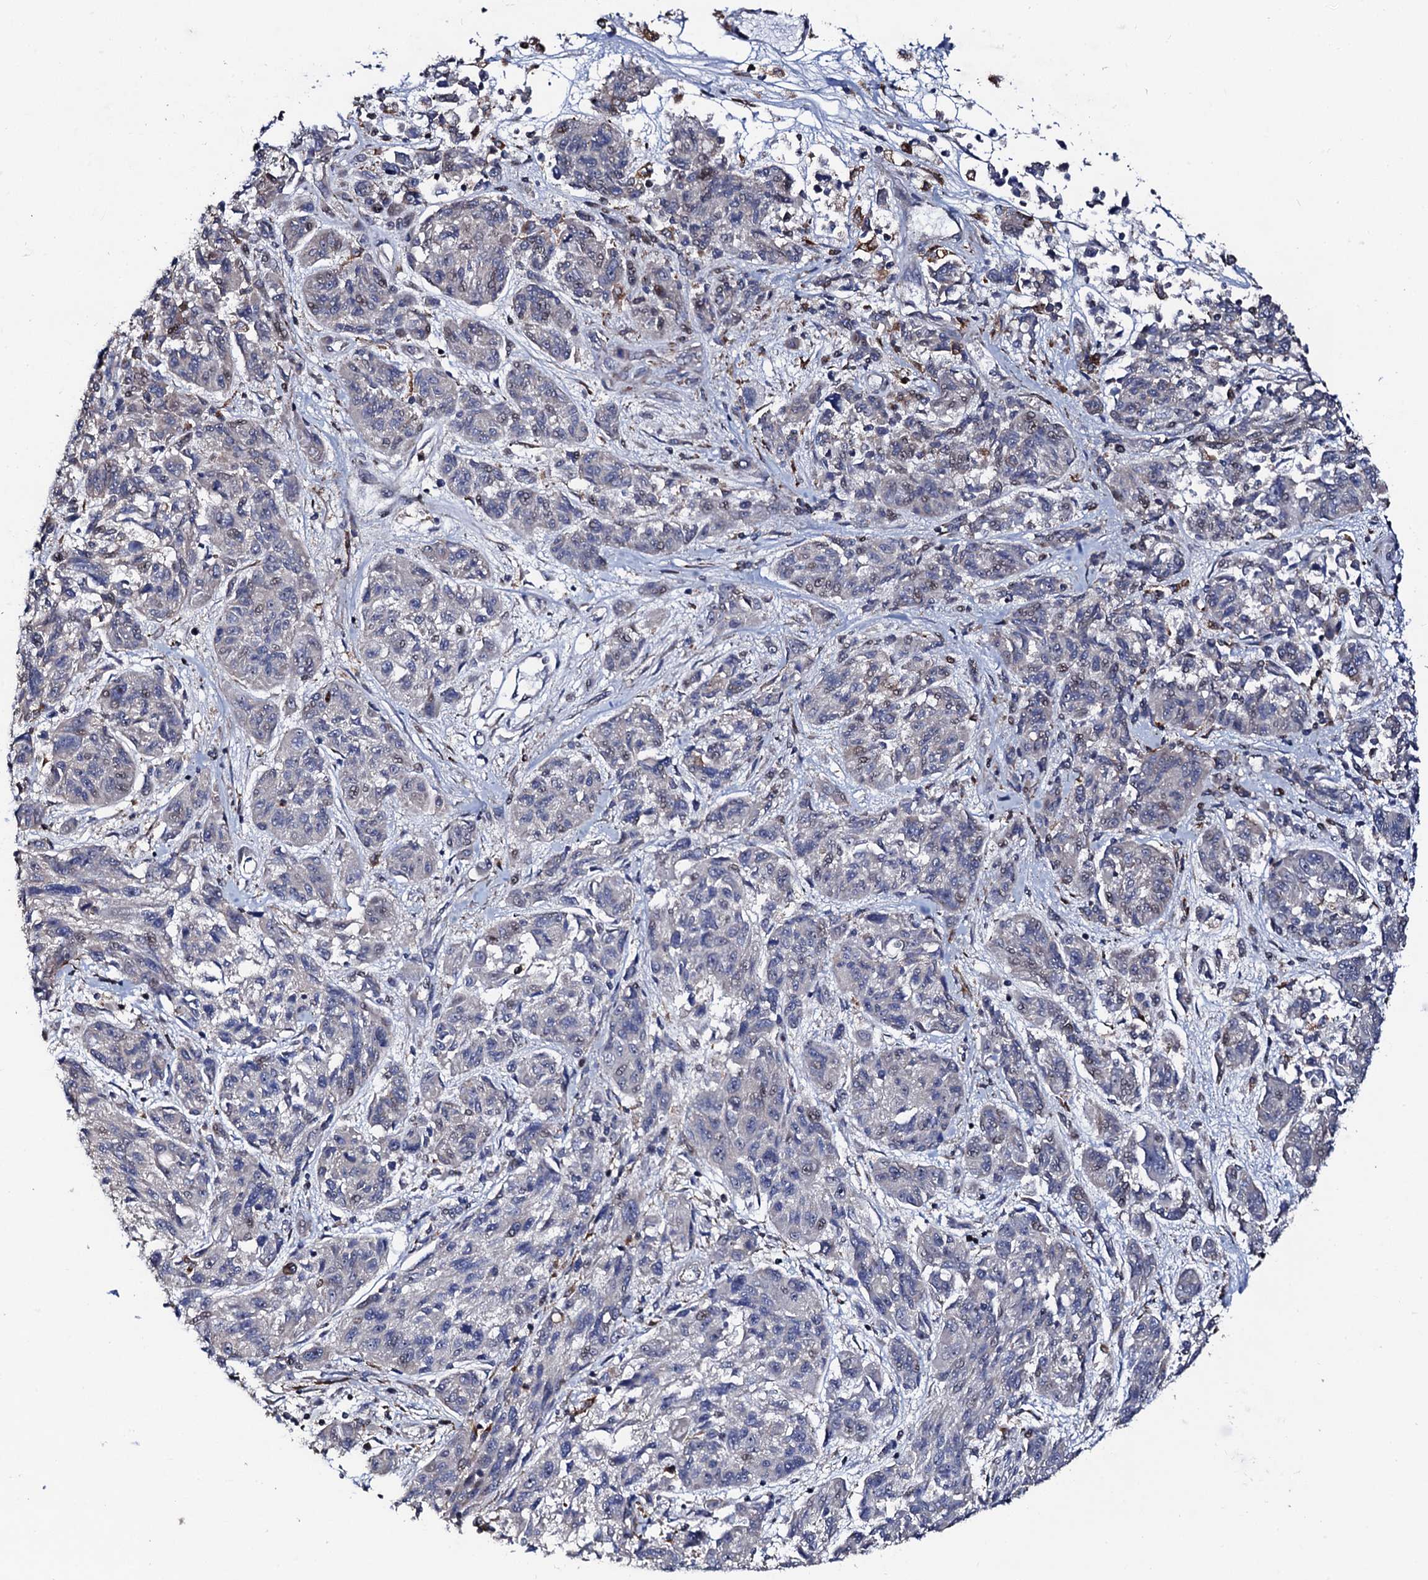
{"staining": {"intensity": "negative", "quantity": "none", "location": "none"}, "tissue": "melanoma", "cell_type": "Tumor cells", "image_type": "cancer", "snomed": [{"axis": "morphology", "description": "Malignant melanoma, NOS"}, {"axis": "topography", "description": "Skin"}], "caption": "Image shows no significant protein expression in tumor cells of melanoma.", "gene": "TCIRG1", "patient": {"sex": "male", "age": 53}}